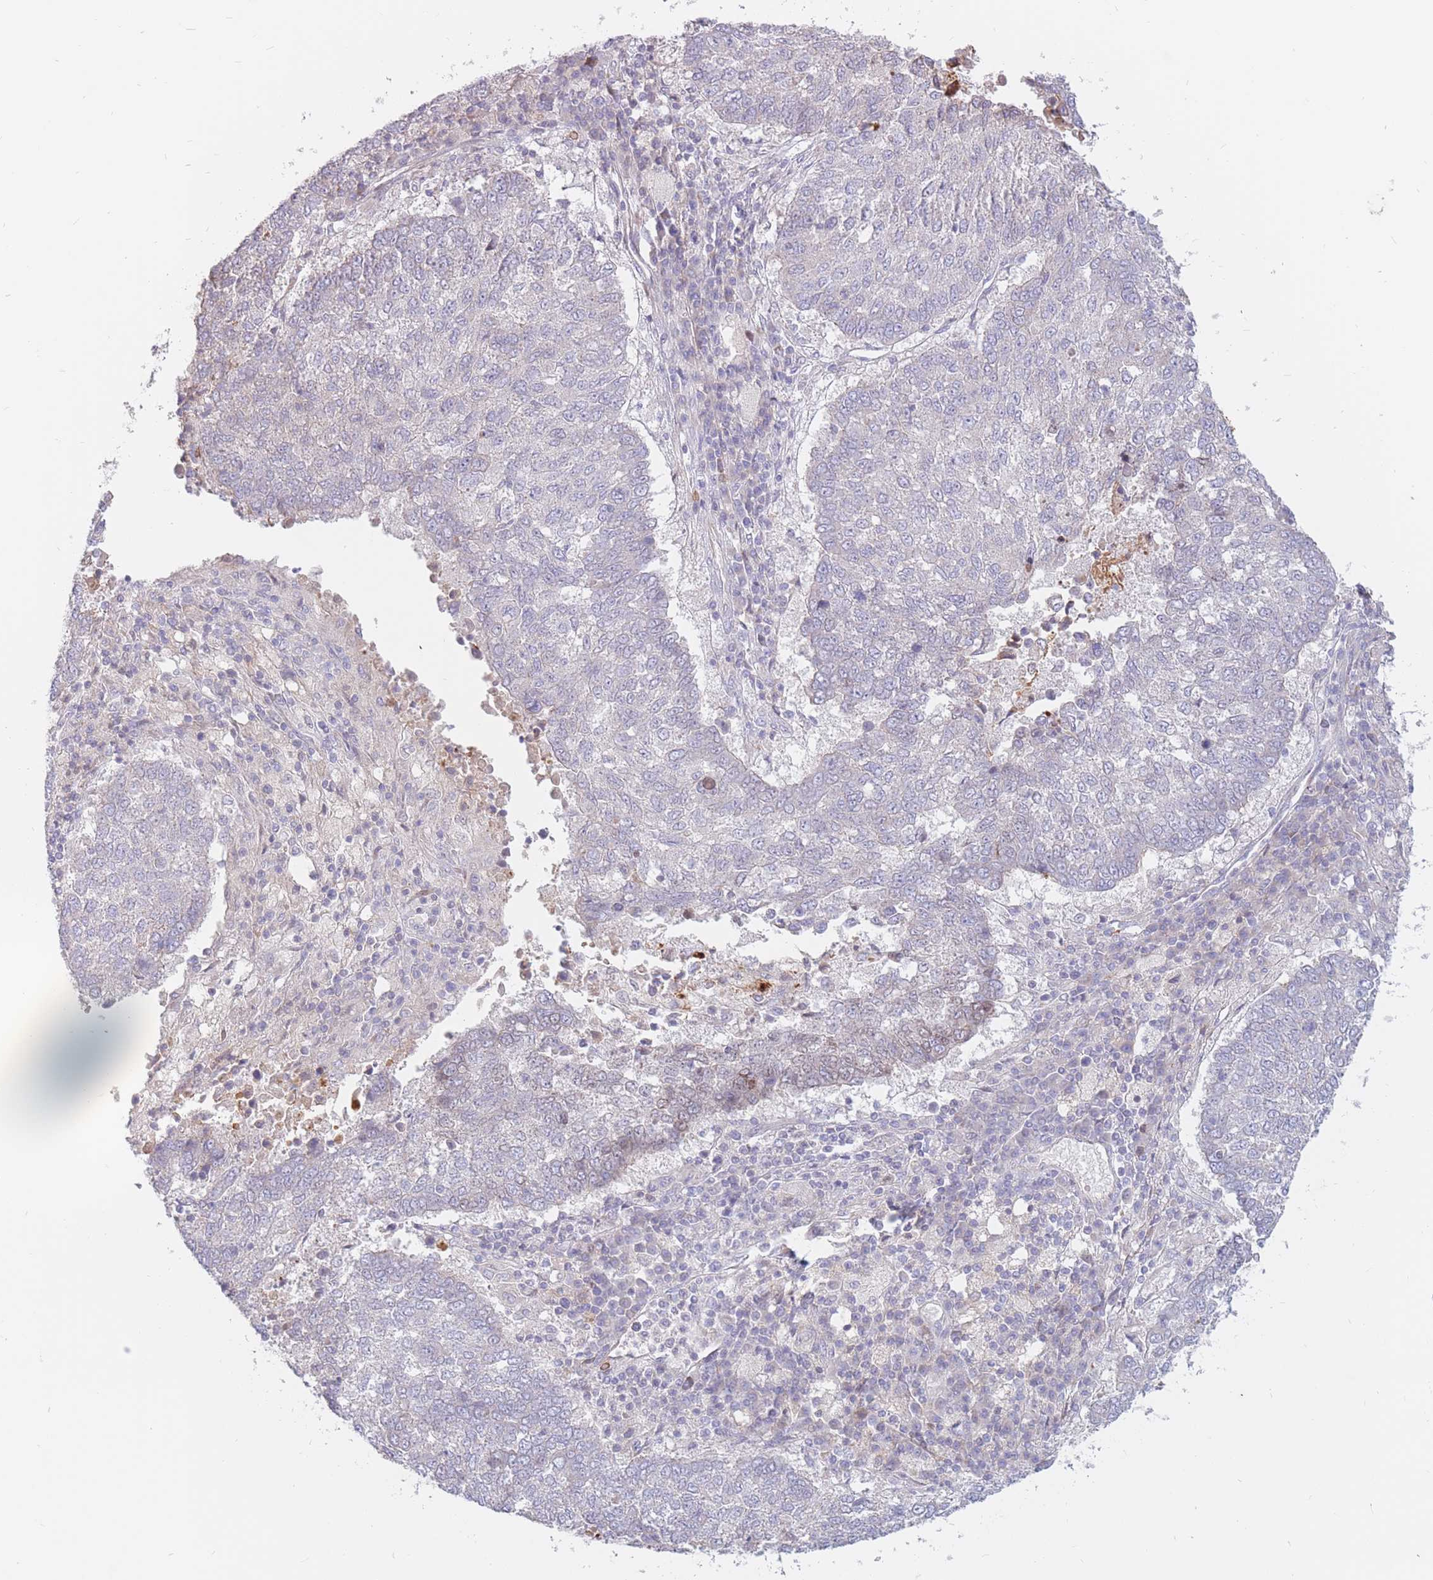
{"staining": {"intensity": "negative", "quantity": "none", "location": "none"}, "tissue": "lung cancer", "cell_type": "Tumor cells", "image_type": "cancer", "snomed": [{"axis": "morphology", "description": "Squamous cell carcinoma, NOS"}, {"axis": "topography", "description": "Lung"}], "caption": "Immunohistochemistry (IHC) of human lung cancer (squamous cell carcinoma) demonstrates no staining in tumor cells.", "gene": "PTGDR", "patient": {"sex": "male", "age": 73}}